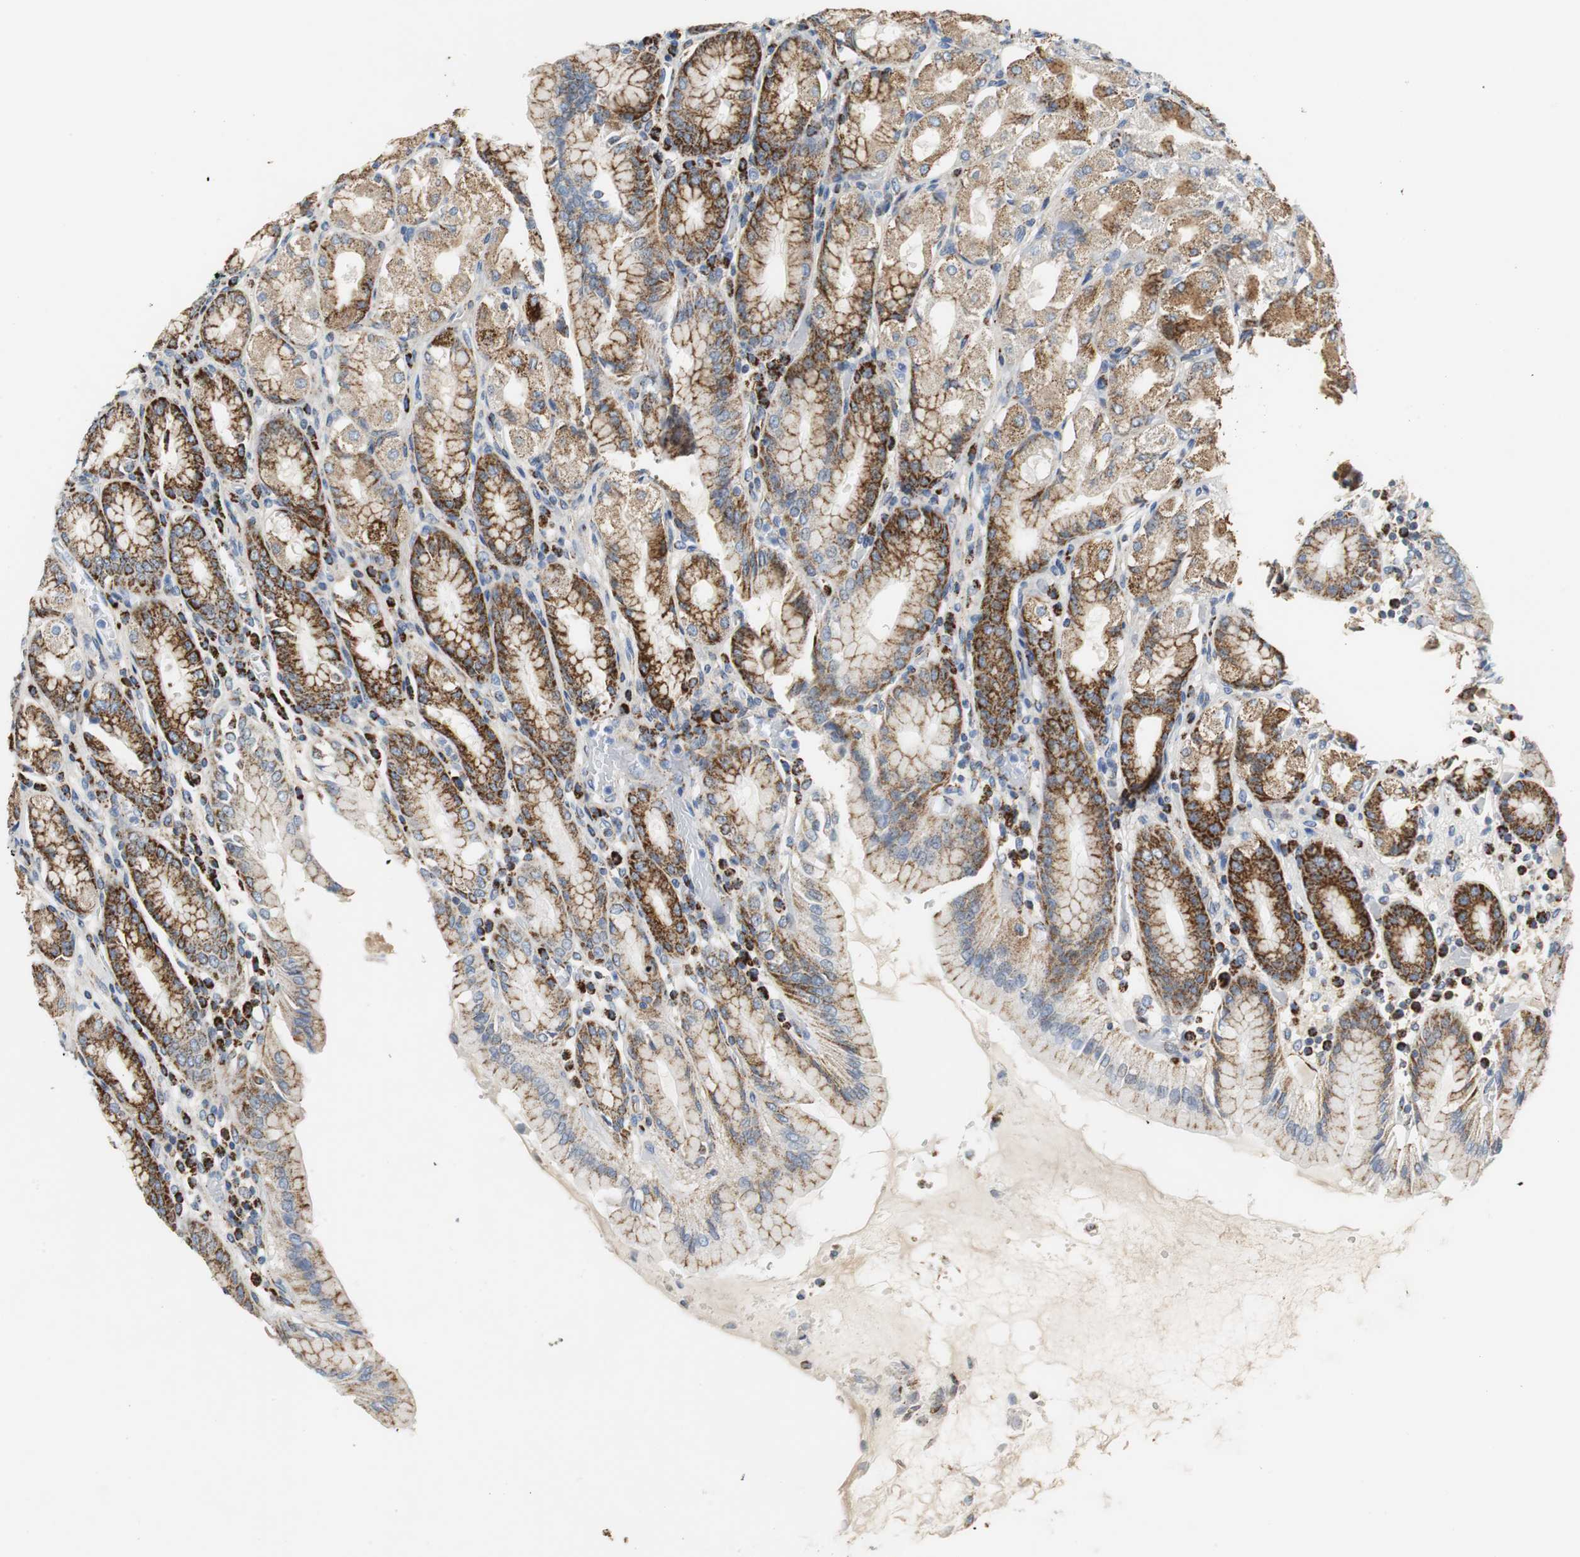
{"staining": {"intensity": "strong", "quantity": ">75%", "location": "cytoplasmic/membranous"}, "tissue": "stomach", "cell_type": "Glandular cells", "image_type": "normal", "snomed": [{"axis": "morphology", "description": "Normal tissue, NOS"}, {"axis": "topography", "description": "Stomach, upper"}], "caption": "Stomach stained with a brown dye reveals strong cytoplasmic/membranous positive positivity in approximately >75% of glandular cells.", "gene": "C1QTNF7", "patient": {"sex": "male", "age": 68}}